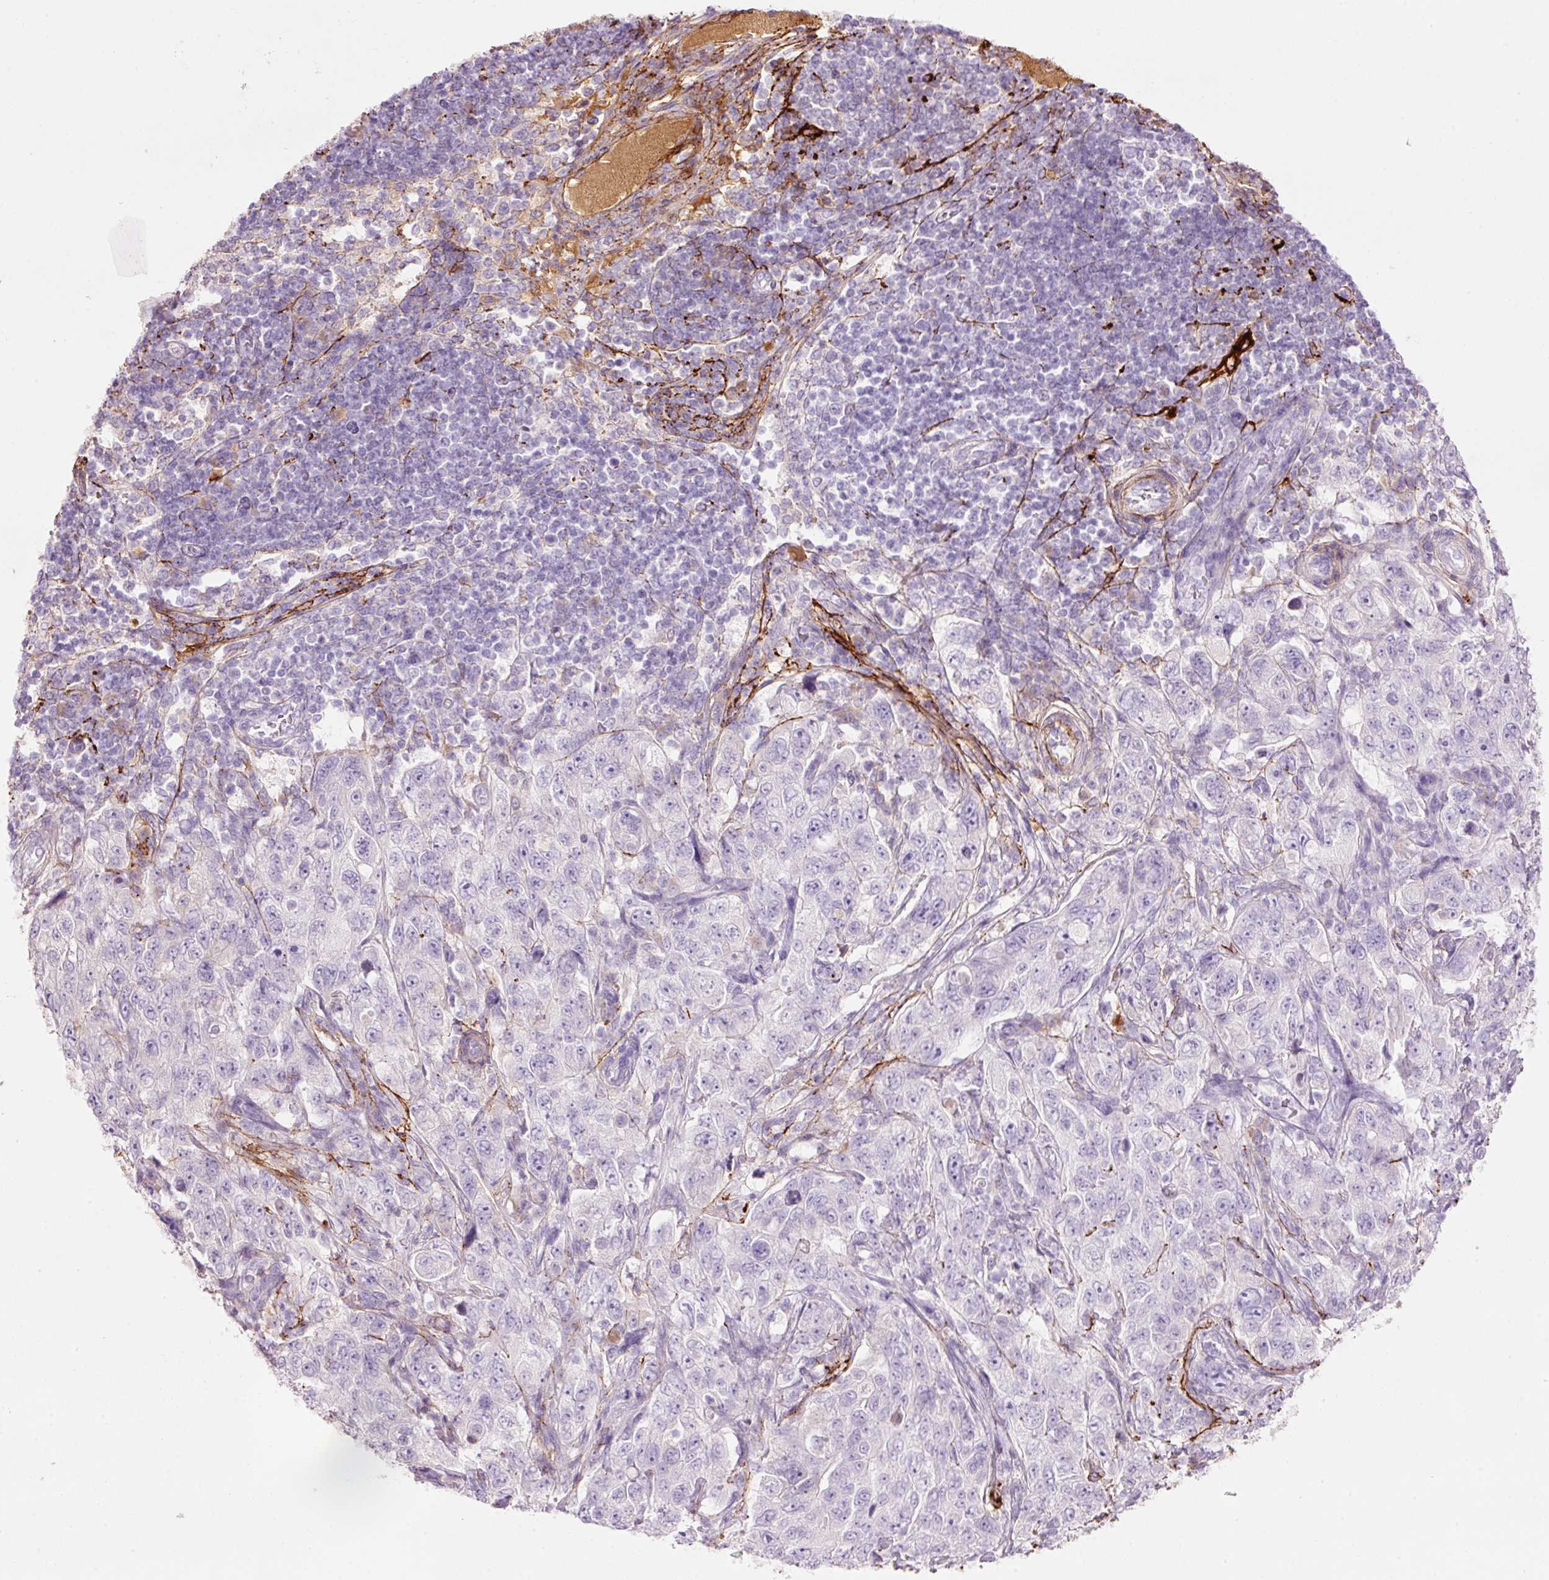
{"staining": {"intensity": "negative", "quantity": "none", "location": "none"}, "tissue": "pancreatic cancer", "cell_type": "Tumor cells", "image_type": "cancer", "snomed": [{"axis": "morphology", "description": "Adenocarcinoma, NOS"}, {"axis": "topography", "description": "Pancreas"}], "caption": "The photomicrograph reveals no significant staining in tumor cells of pancreatic cancer (adenocarcinoma).", "gene": "MFAP4", "patient": {"sex": "male", "age": 68}}